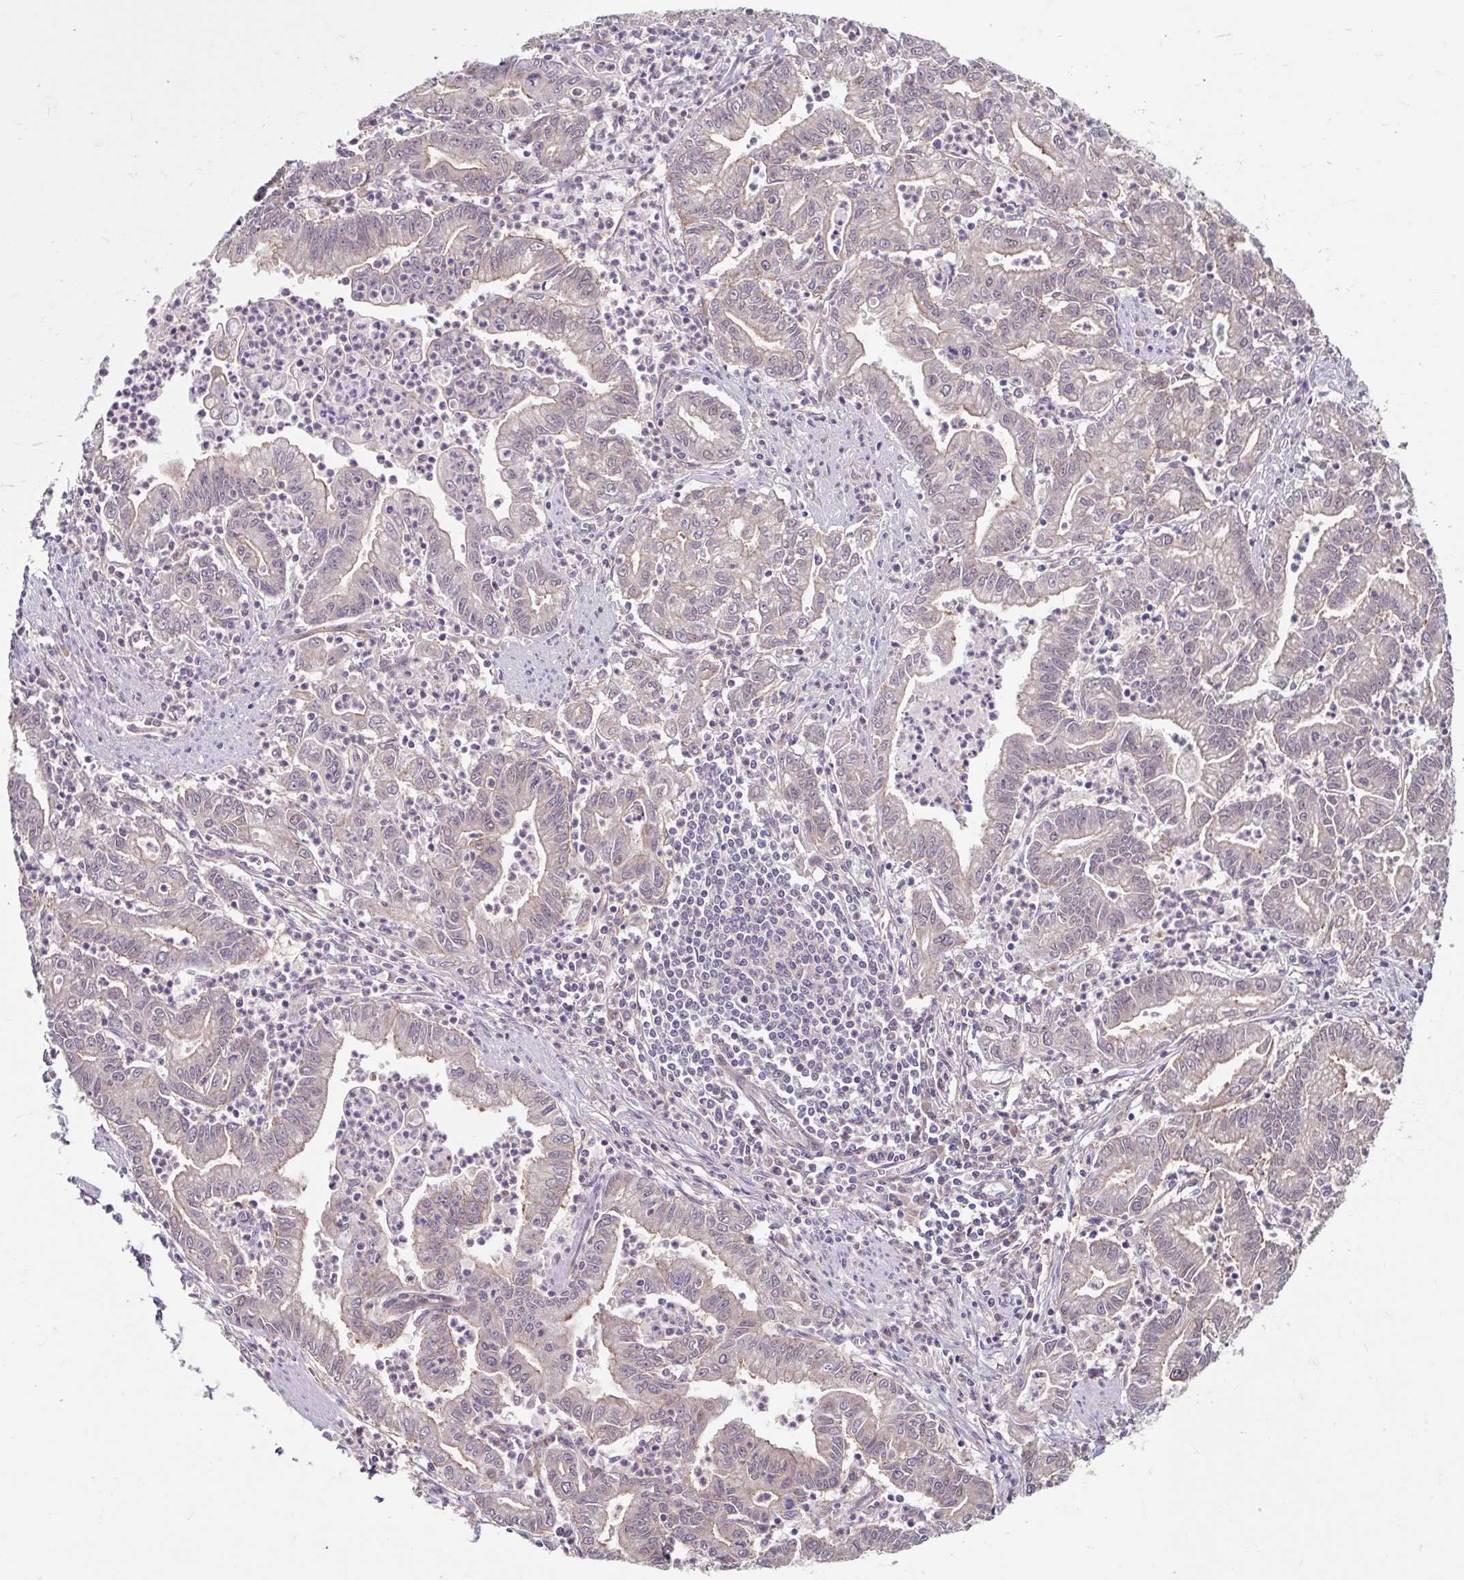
{"staining": {"intensity": "moderate", "quantity": "<25%", "location": "cytoplasmic/membranous"}, "tissue": "stomach cancer", "cell_type": "Tumor cells", "image_type": "cancer", "snomed": [{"axis": "morphology", "description": "Adenocarcinoma, NOS"}, {"axis": "topography", "description": "Stomach, upper"}], "caption": "Immunohistochemical staining of stomach cancer shows moderate cytoplasmic/membranous protein positivity in approximately <25% of tumor cells.", "gene": "STYXL1", "patient": {"sex": "female", "age": 79}}